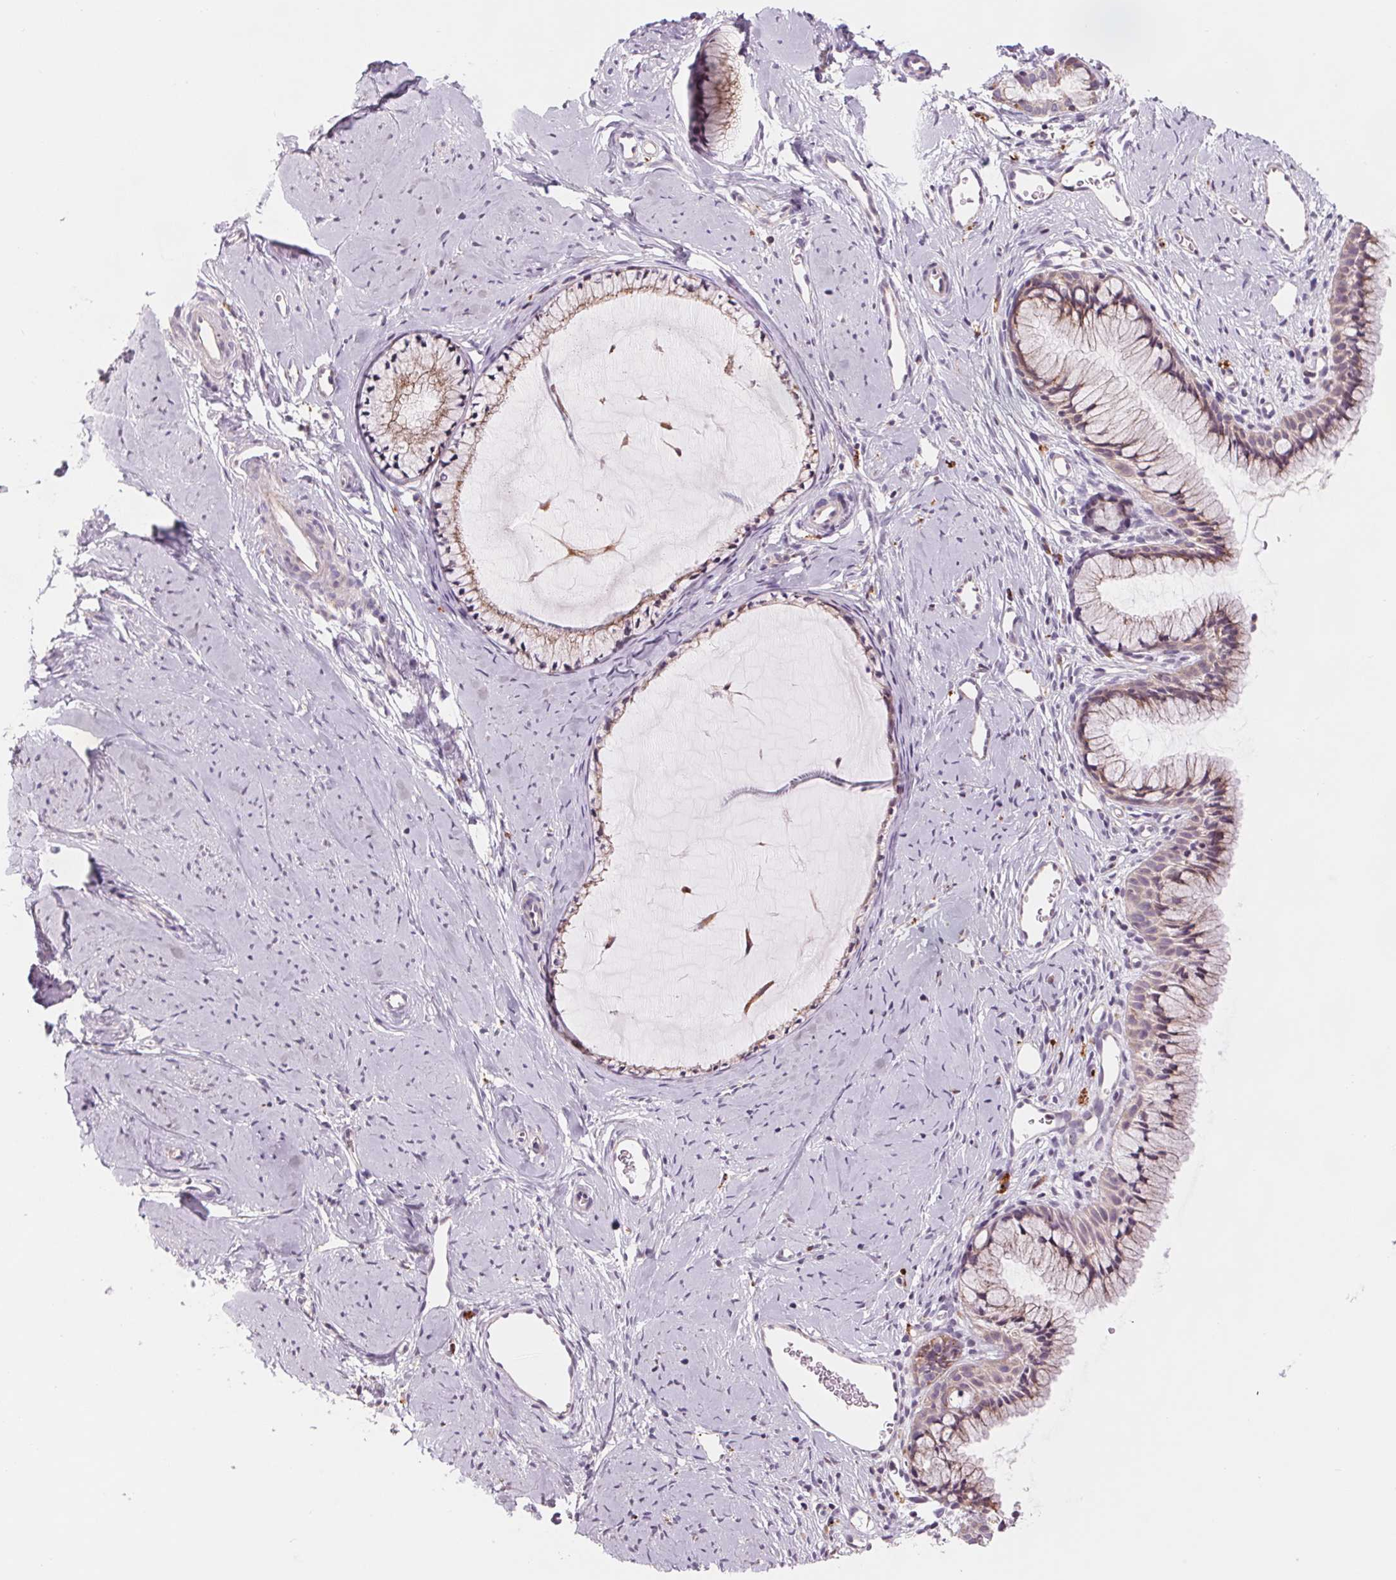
{"staining": {"intensity": "weak", "quantity": "25%-75%", "location": "cytoplasmic/membranous"}, "tissue": "cervix", "cell_type": "Glandular cells", "image_type": "normal", "snomed": [{"axis": "morphology", "description": "Normal tissue, NOS"}, {"axis": "topography", "description": "Cervix"}], "caption": "The histopathology image shows immunohistochemical staining of normal cervix. There is weak cytoplasmic/membranous positivity is present in approximately 25%-75% of glandular cells.", "gene": "SAMD5", "patient": {"sex": "female", "age": 40}}